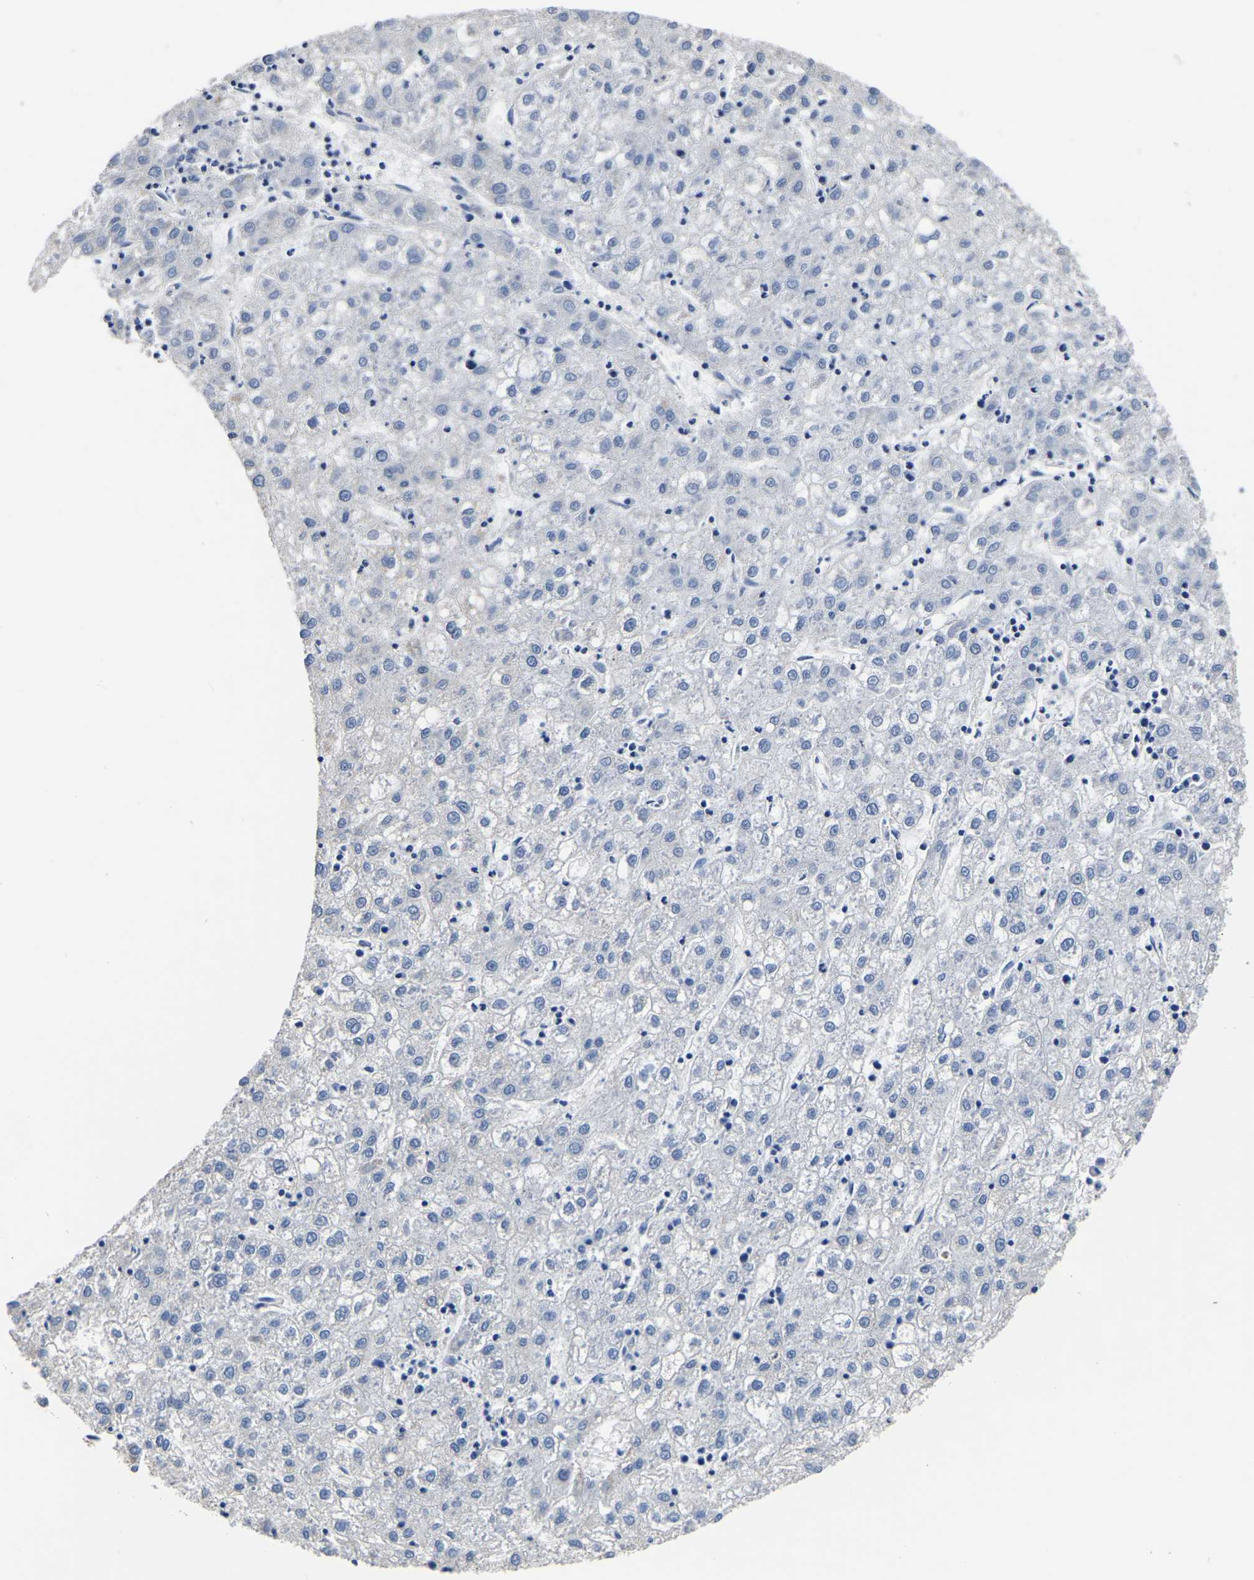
{"staining": {"intensity": "negative", "quantity": "none", "location": "none"}, "tissue": "liver cancer", "cell_type": "Tumor cells", "image_type": "cancer", "snomed": [{"axis": "morphology", "description": "Carcinoma, Hepatocellular, NOS"}, {"axis": "topography", "description": "Liver"}], "caption": "Tumor cells show no significant protein positivity in liver cancer (hepatocellular carcinoma).", "gene": "FGD5", "patient": {"sex": "male", "age": 72}}